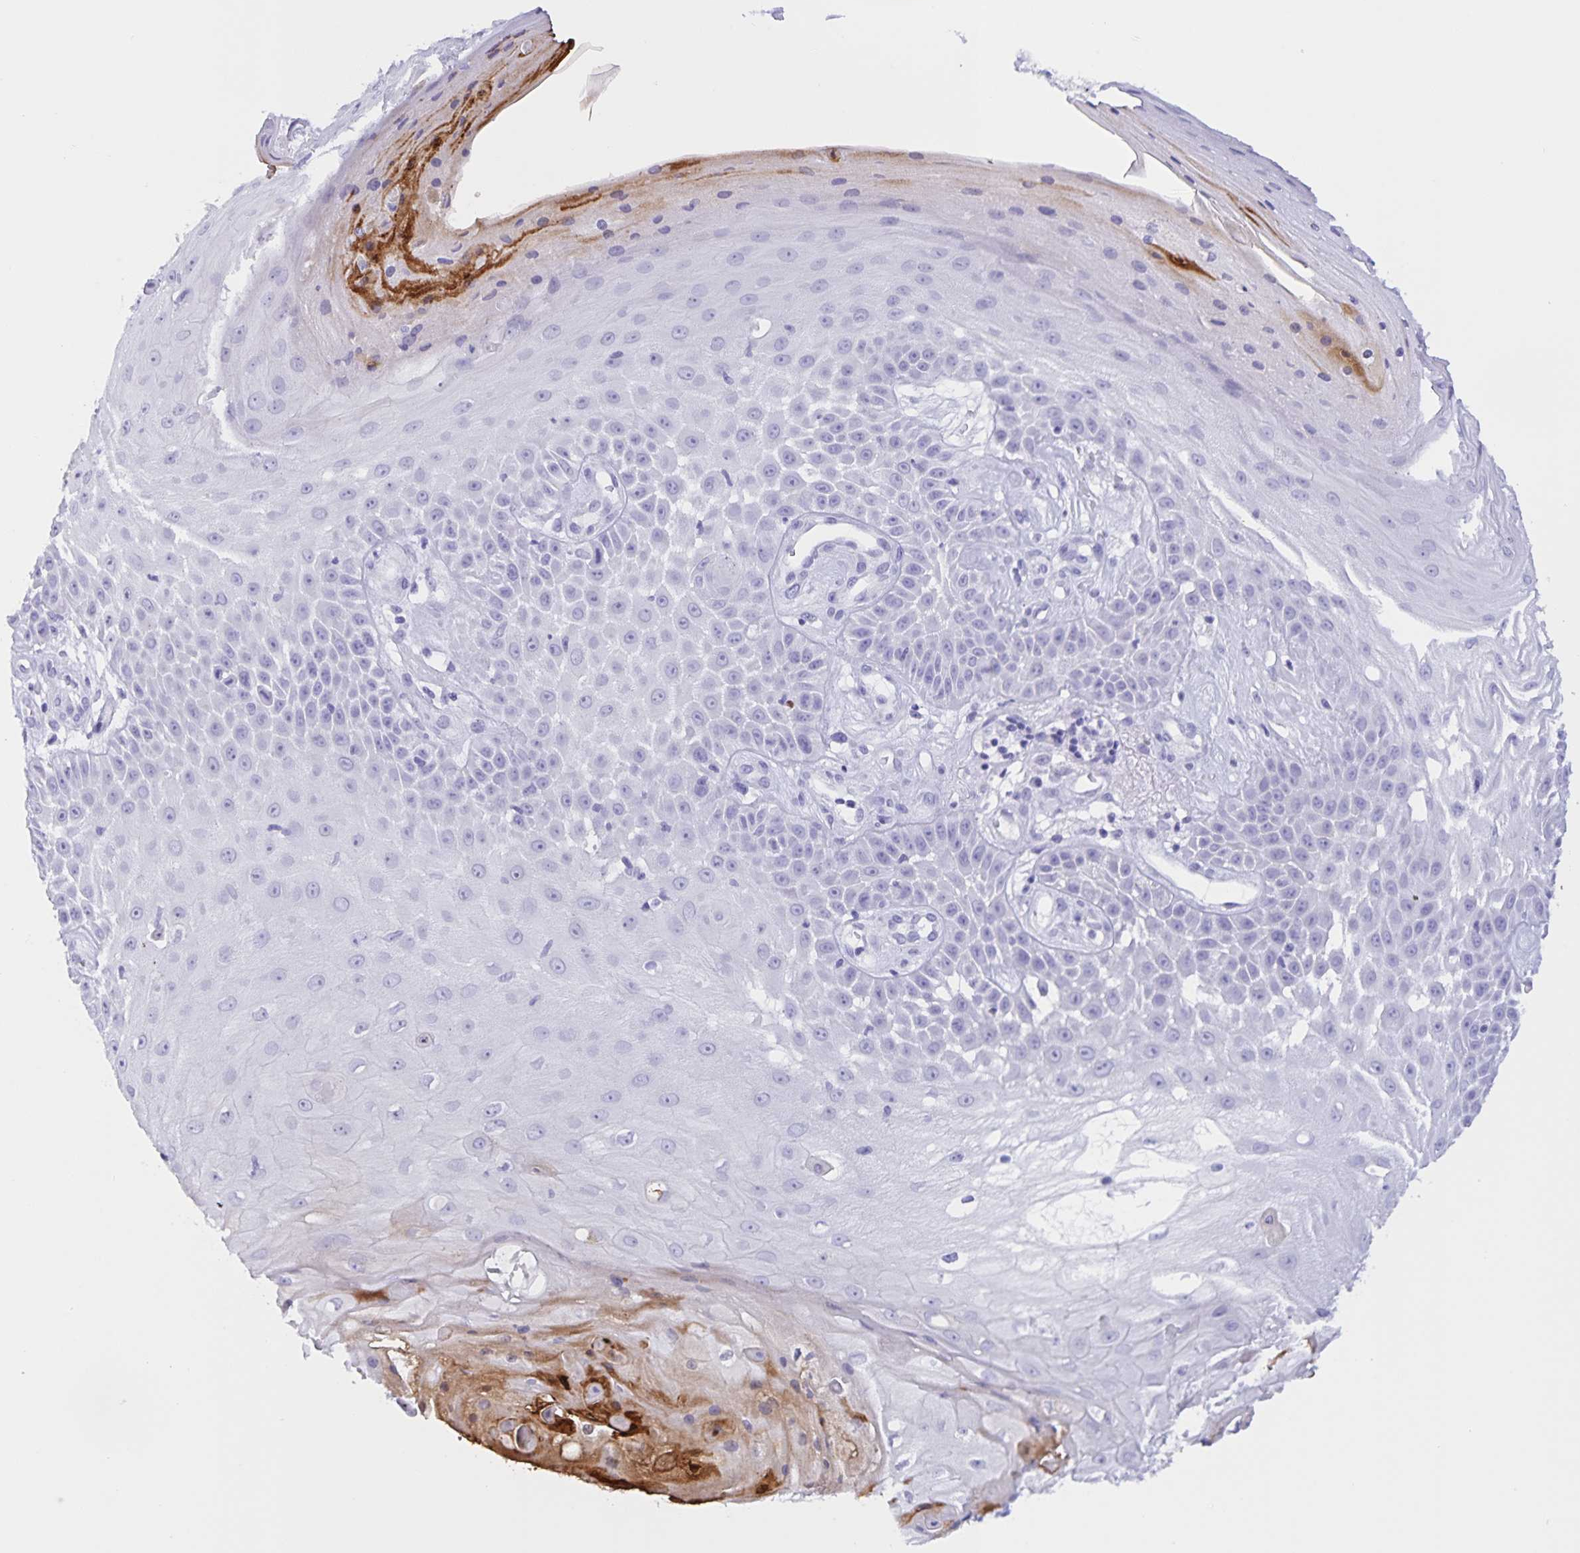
{"staining": {"intensity": "negative", "quantity": "none", "location": "none"}, "tissue": "skin cancer", "cell_type": "Tumor cells", "image_type": "cancer", "snomed": [{"axis": "morphology", "description": "Squamous cell carcinoma, NOS"}, {"axis": "topography", "description": "Skin"}], "caption": "The image demonstrates no significant positivity in tumor cells of skin cancer (squamous cell carcinoma).", "gene": "TGIF2LX", "patient": {"sex": "male", "age": 70}}